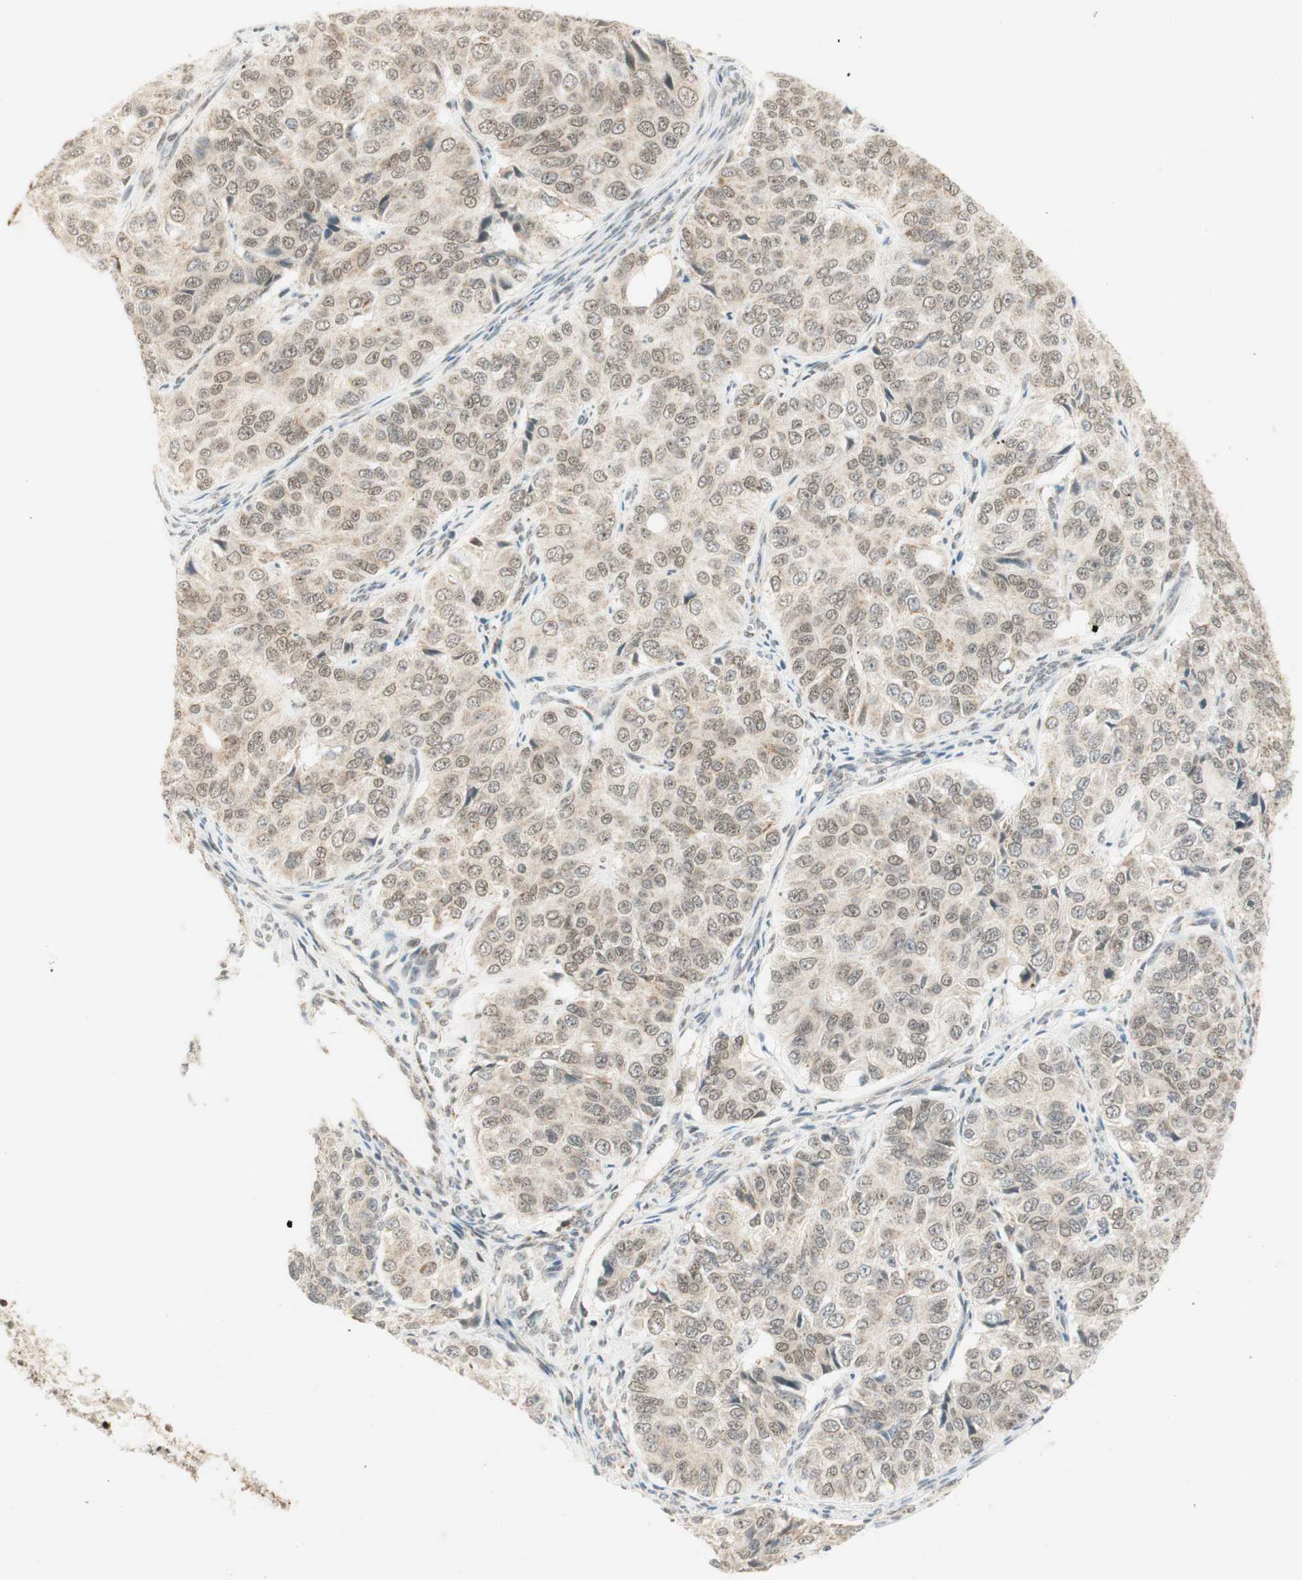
{"staining": {"intensity": "weak", "quantity": "25%-75%", "location": "cytoplasmic/membranous,nuclear"}, "tissue": "ovarian cancer", "cell_type": "Tumor cells", "image_type": "cancer", "snomed": [{"axis": "morphology", "description": "Carcinoma, endometroid"}, {"axis": "topography", "description": "Ovary"}], "caption": "Endometroid carcinoma (ovarian) stained with a protein marker reveals weak staining in tumor cells.", "gene": "ZNF782", "patient": {"sex": "female", "age": 51}}